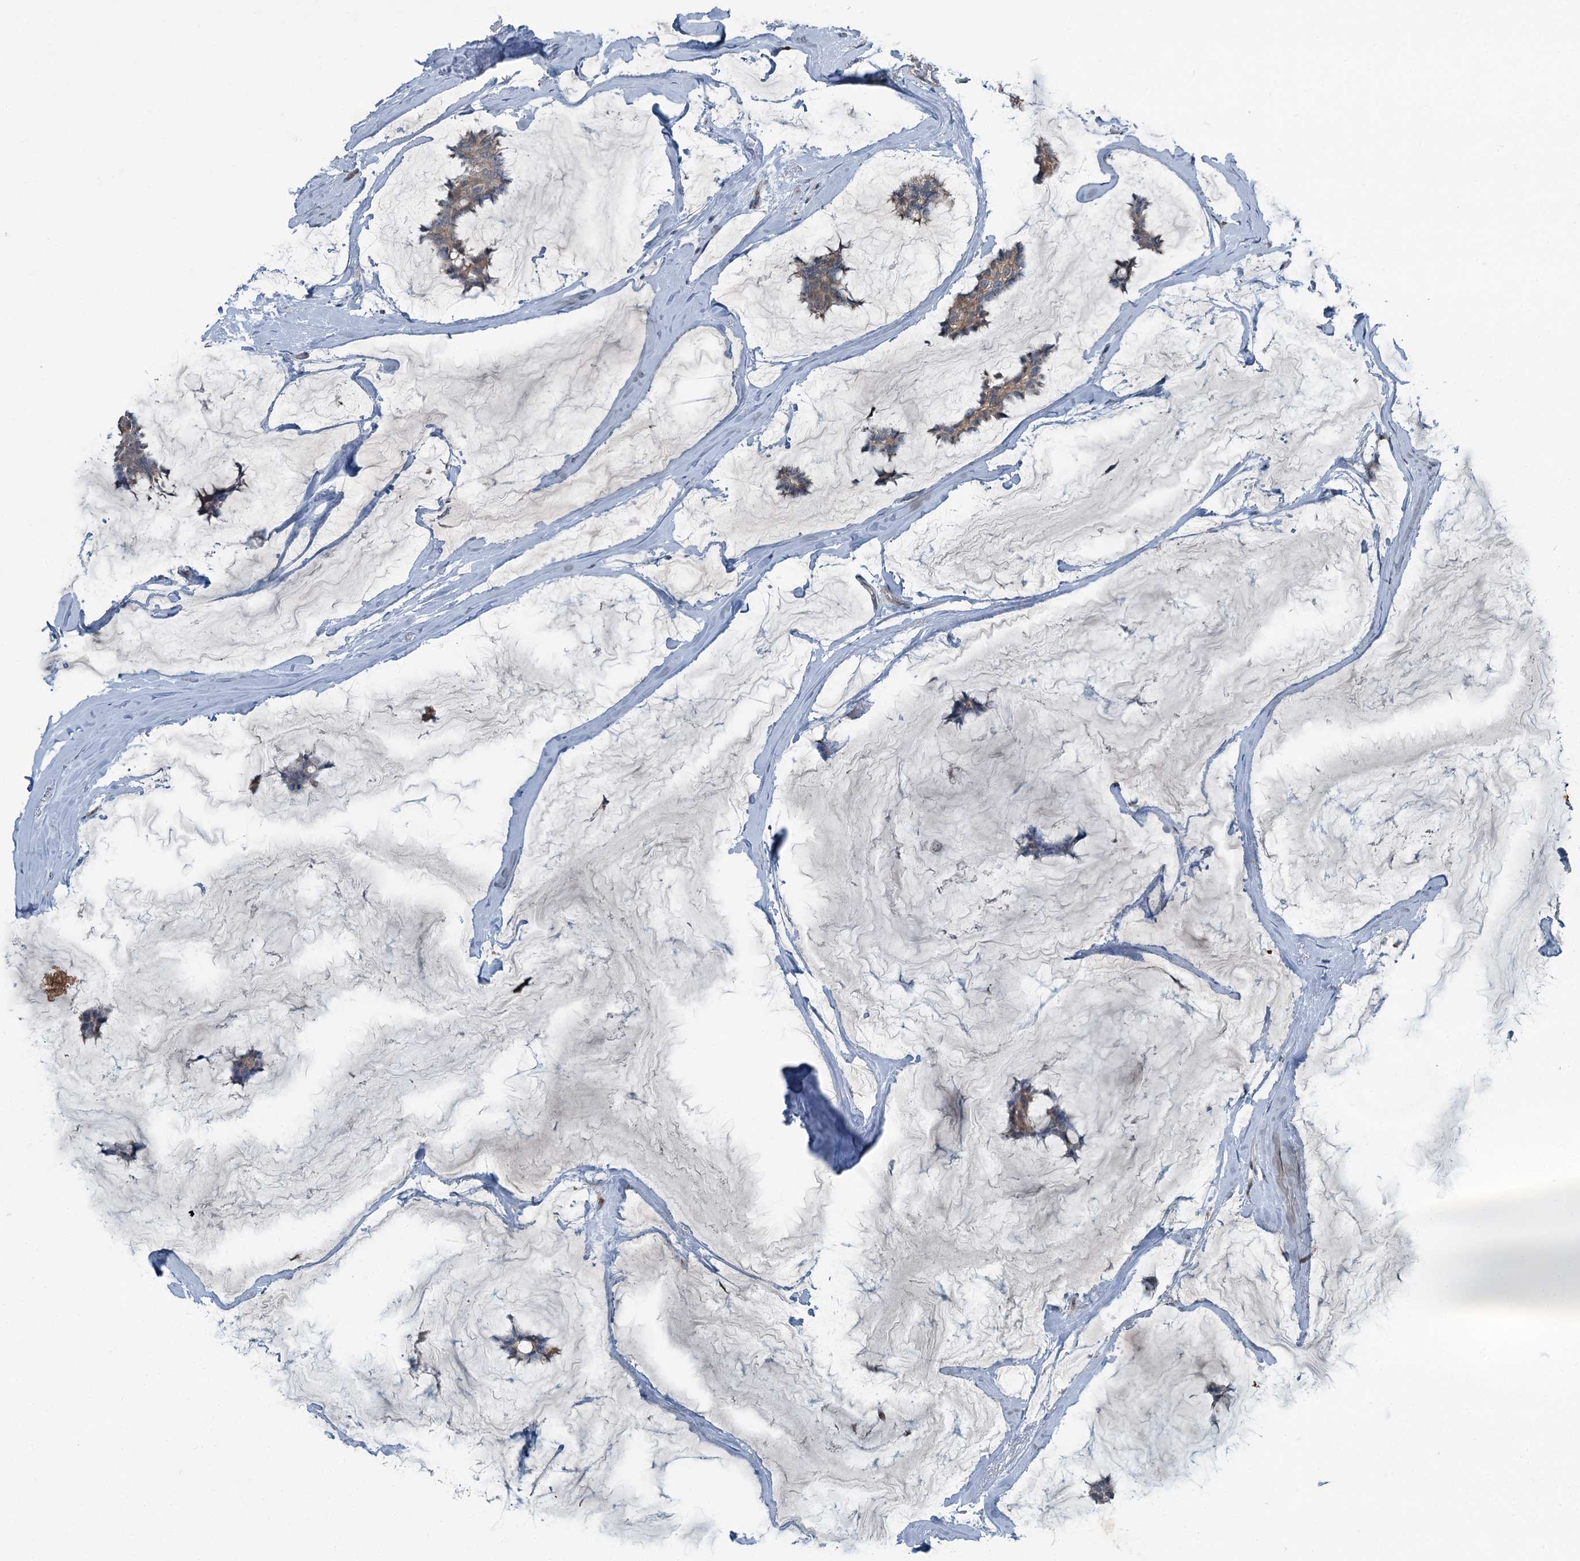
{"staining": {"intensity": "weak", "quantity": ">75%", "location": "cytoplasmic/membranous"}, "tissue": "breast cancer", "cell_type": "Tumor cells", "image_type": "cancer", "snomed": [{"axis": "morphology", "description": "Duct carcinoma"}, {"axis": "topography", "description": "Breast"}], "caption": "Breast cancer was stained to show a protein in brown. There is low levels of weak cytoplasmic/membranous positivity in about >75% of tumor cells.", "gene": "AXL", "patient": {"sex": "female", "age": 93}}